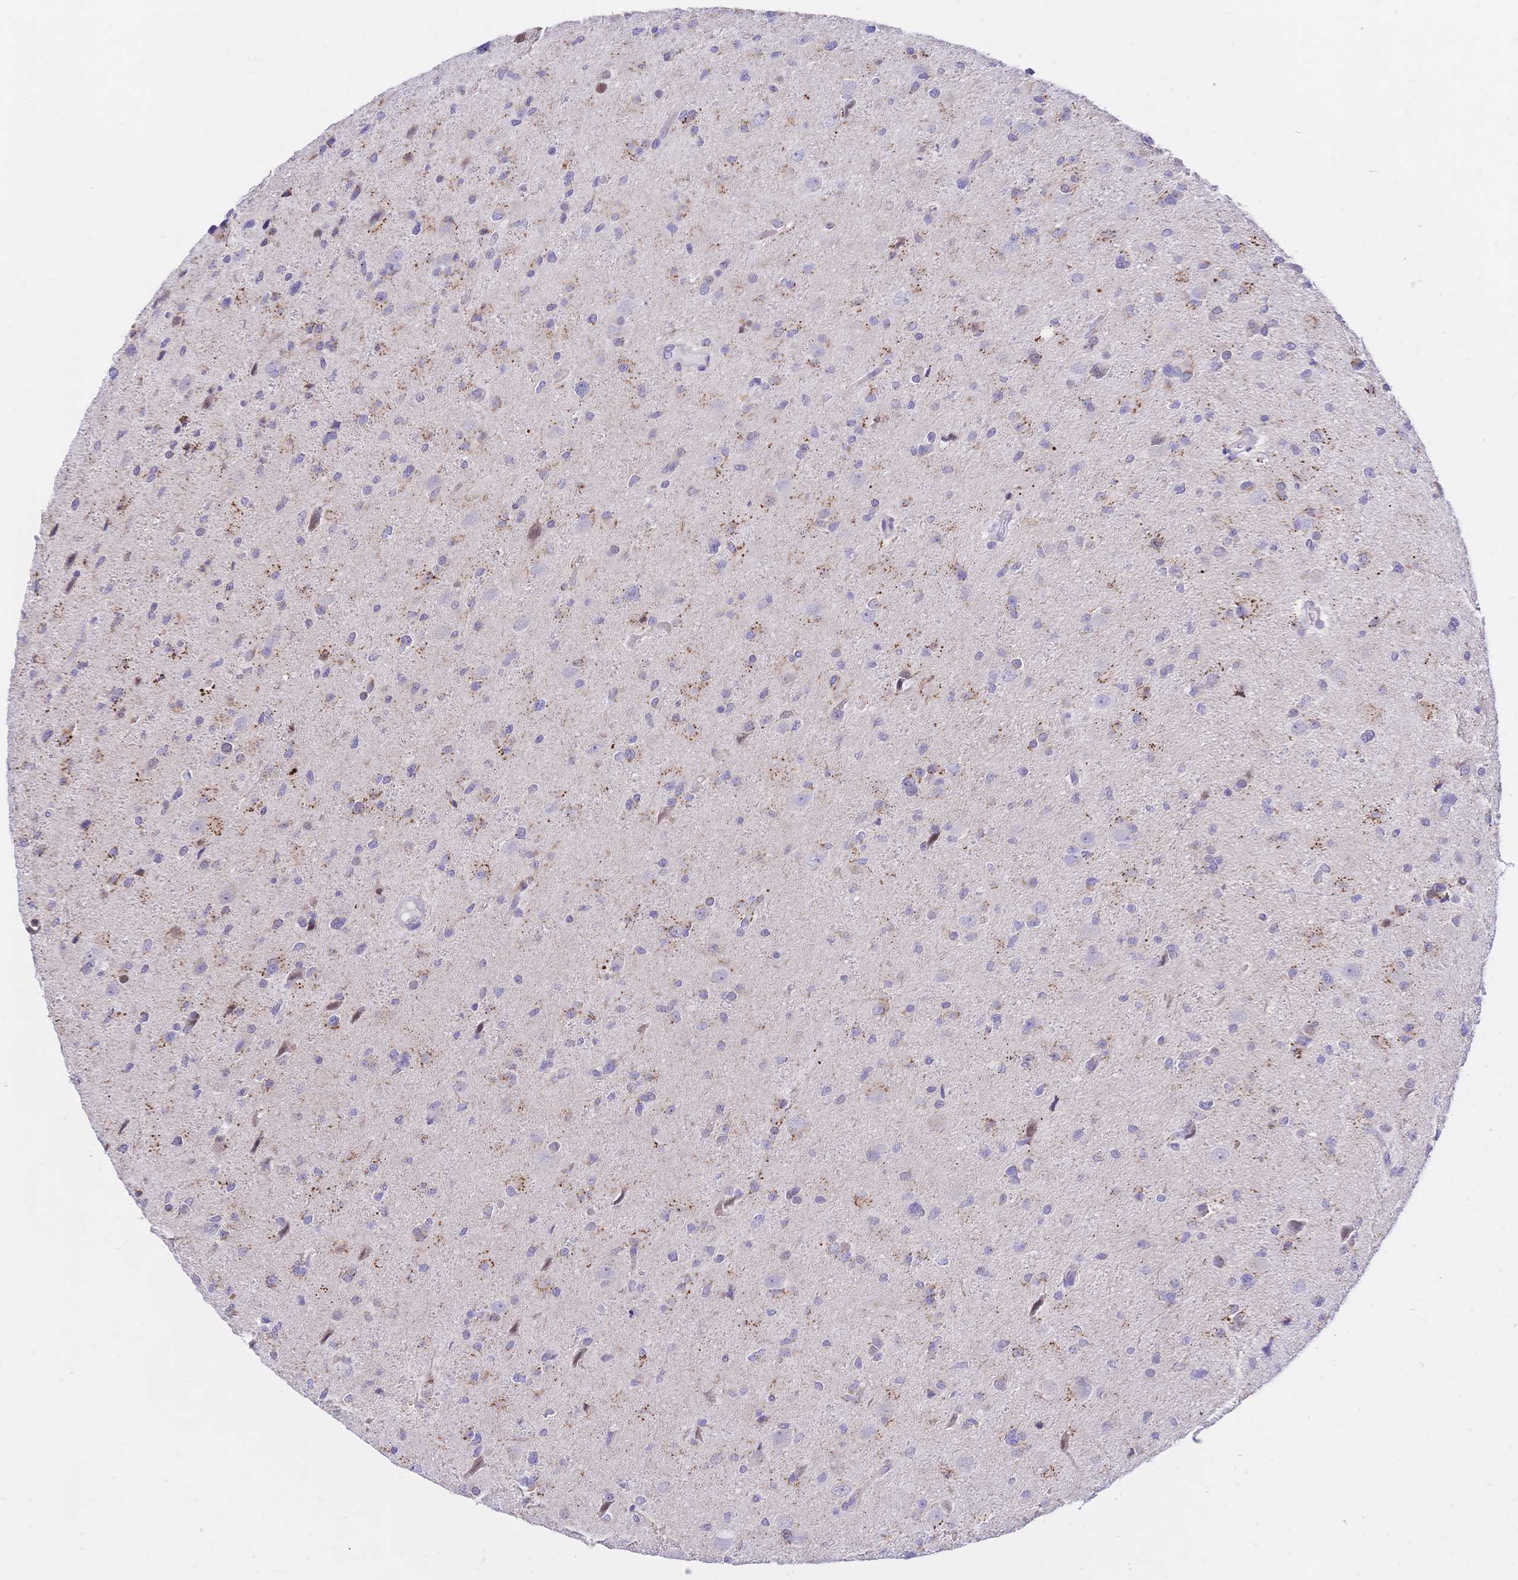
{"staining": {"intensity": "moderate", "quantity": "<25%", "location": "cytoplasmic/membranous"}, "tissue": "glioma", "cell_type": "Tumor cells", "image_type": "cancer", "snomed": [{"axis": "morphology", "description": "Glioma, malignant, Low grade"}, {"axis": "topography", "description": "Brain"}], "caption": "This is an image of immunohistochemistry staining of glioma, which shows moderate expression in the cytoplasmic/membranous of tumor cells.", "gene": "CLEC18B", "patient": {"sex": "female", "age": 32}}